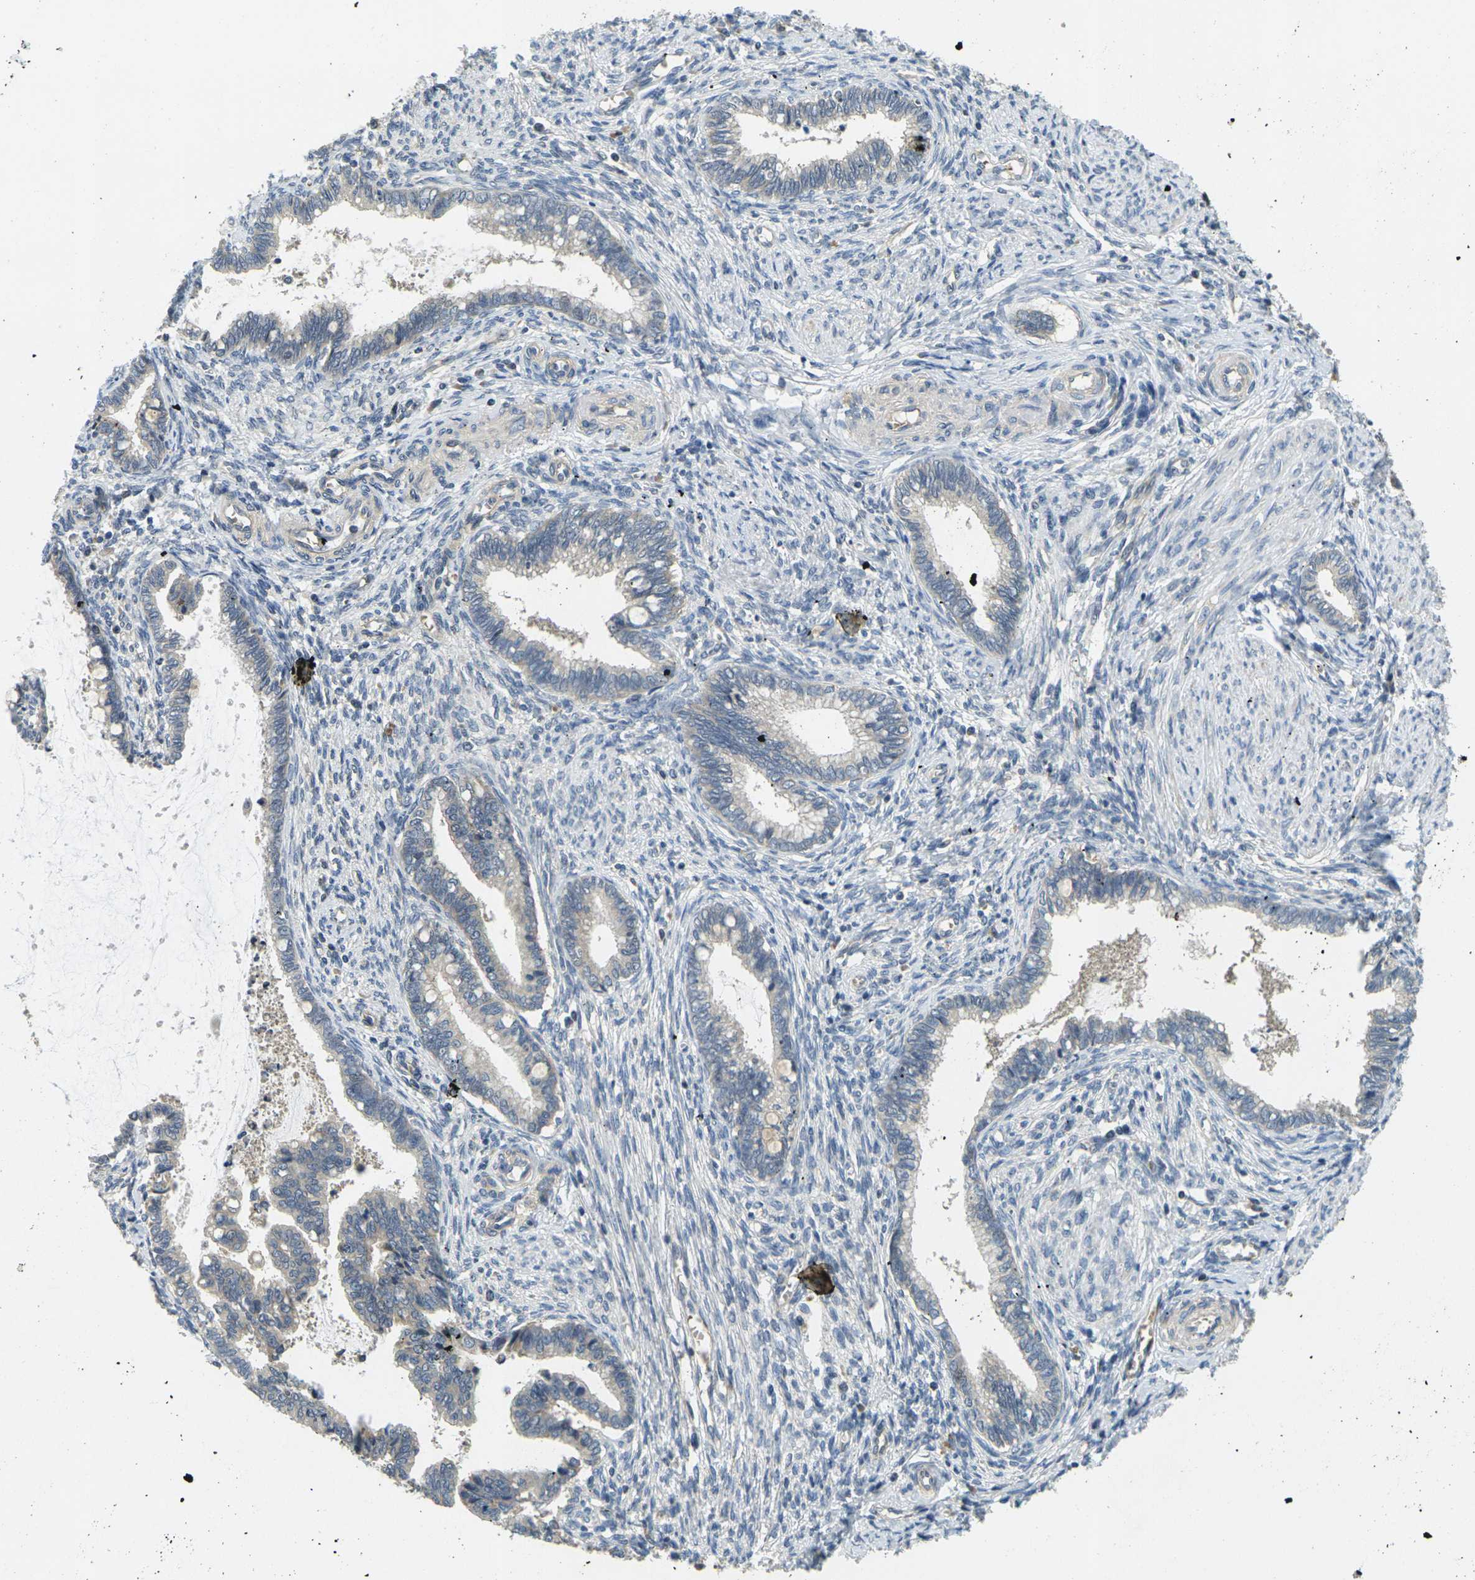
{"staining": {"intensity": "negative", "quantity": "none", "location": "none"}, "tissue": "cervical cancer", "cell_type": "Tumor cells", "image_type": "cancer", "snomed": [{"axis": "morphology", "description": "Adenocarcinoma, NOS"}, {"axis": "topography", "description": "Cervix"}], "caption": "Tumor cells show no significant expression in adenocarcinoma (cervical).", "gene": "MINAR2", "patient": {"sex": "female", "age": 44}}